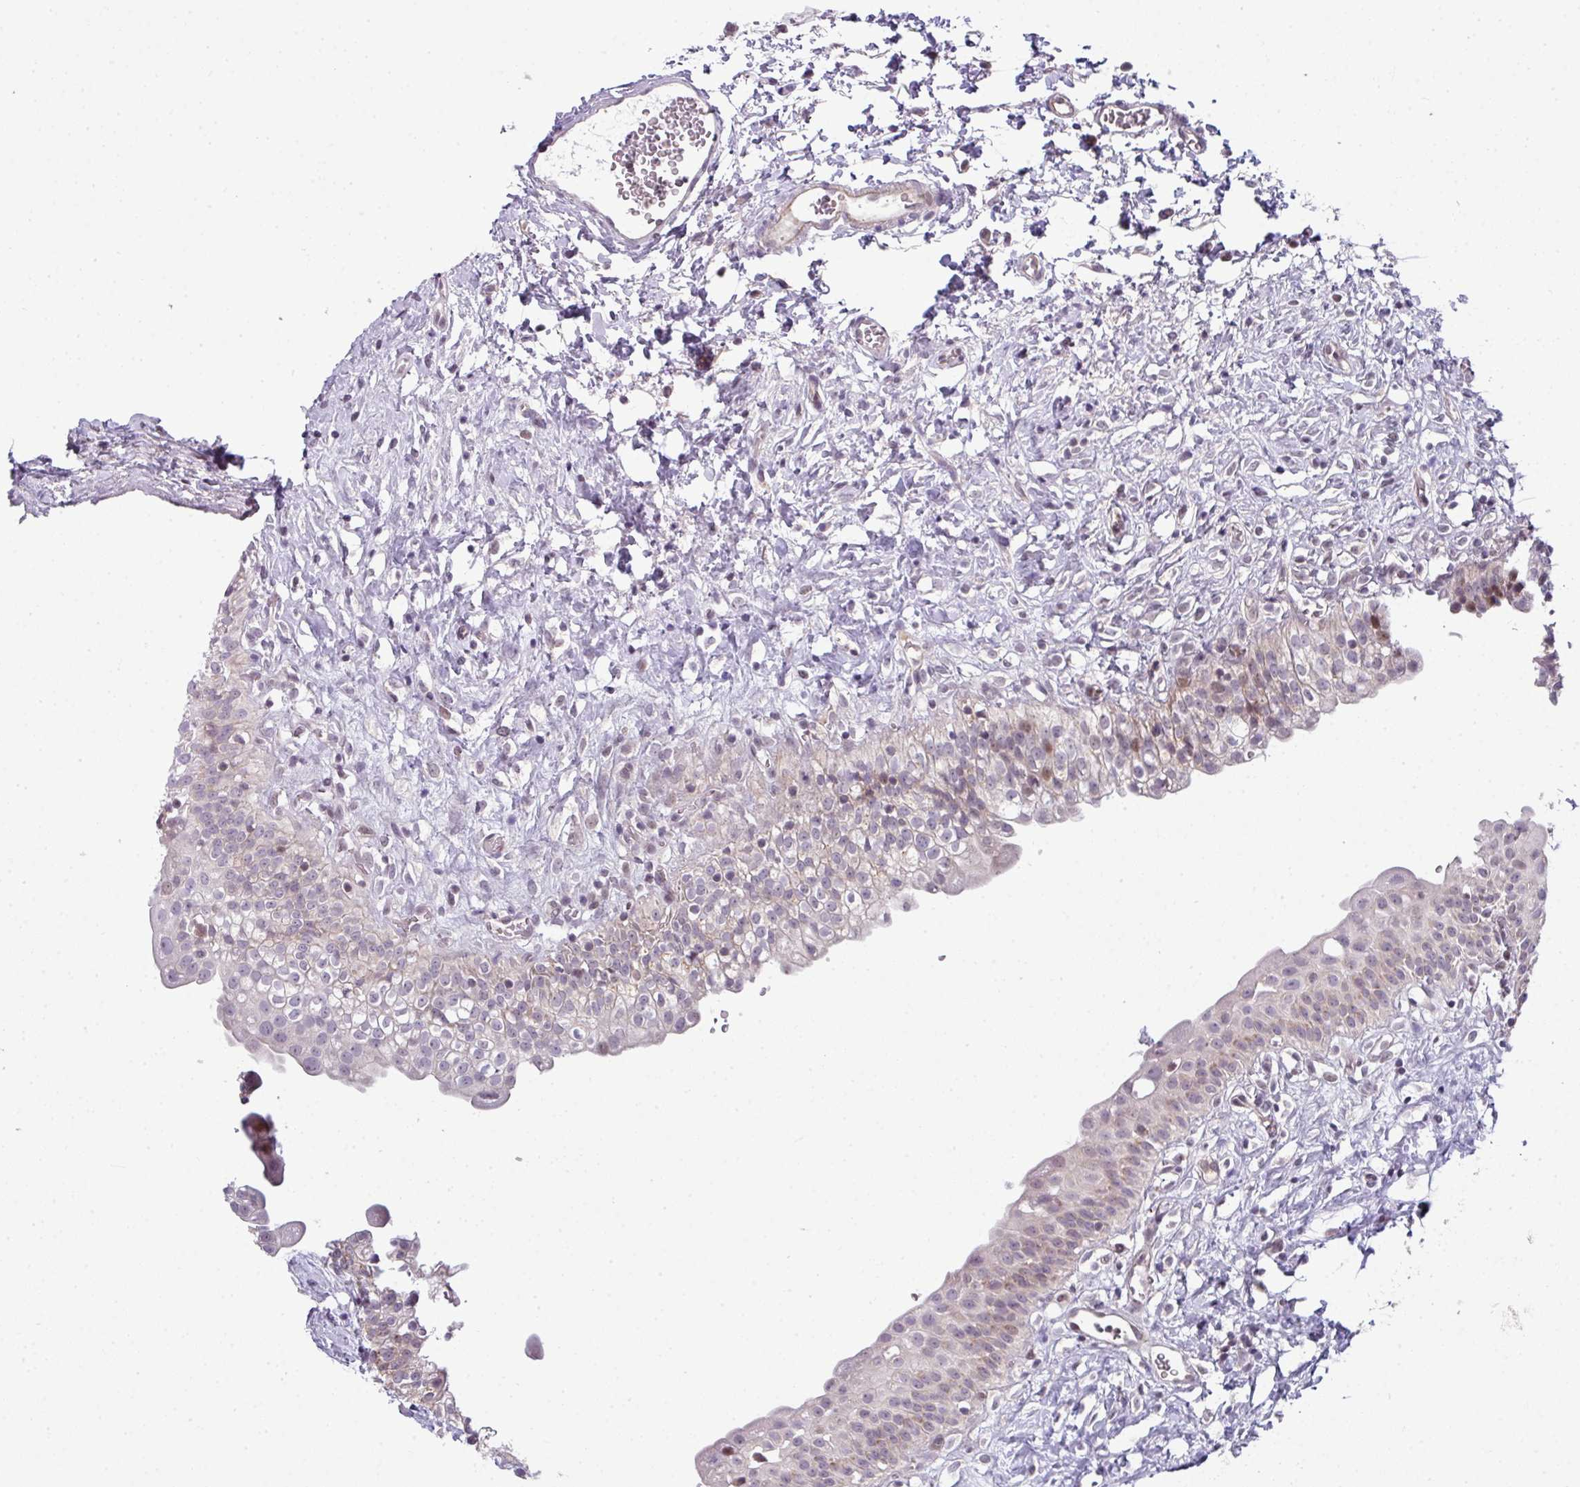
{"staining": {"intensity": "weak", "quantity": "<25%", "location": "cytoplasmic/membranous,nuclear"}, "tissue": "urinary bladder", "cell_type": "Urothelial cells", "image_type": "normal", "snomed": [{"axis": "morphology", "description": "Normal tissue, NOS"}, {"axis": "topography", "description": "Urinary bladder"}], "caption": "IHC micrograph of benign urinary bladder stained for a protein (brown), which displays no positivity in urothelial cells. The staining was performed using DAB (3,3'-diaminobenzidine) to visualize the protein expression in brown, while the nuclei were stained in blue with hematoxylin (Magnification: 20x).", "gene": "STAT5A", "patient": {"sex": "male", "age": 51}}